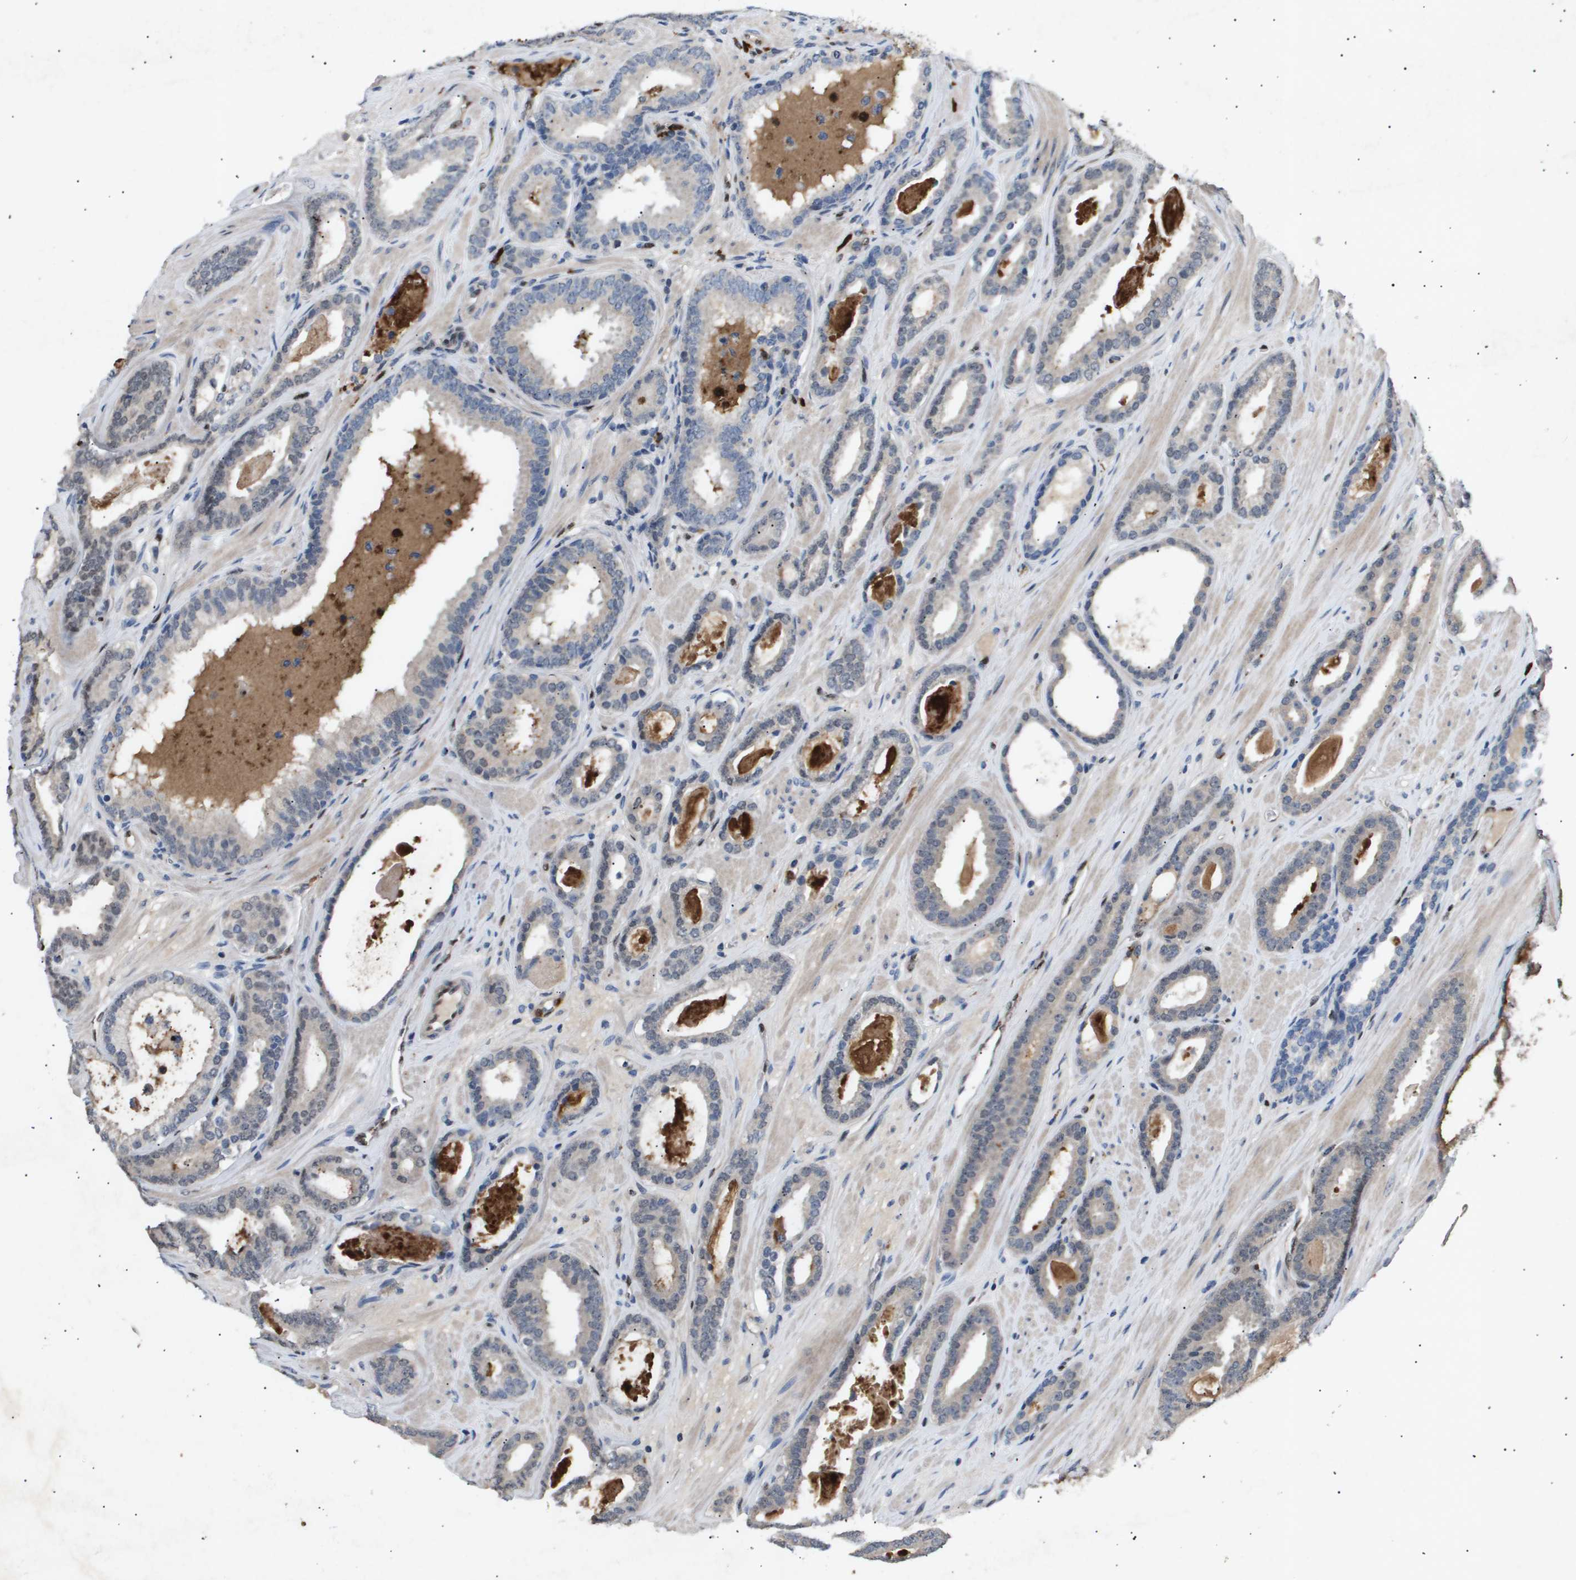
{"staining": {"intensity": "weak", "quantity": "<25%", "location": "cytoplasmic/membranous"}, "tissue": "prostate cancer", "cell_type": "Tumor cells", "image_type": "cancer", "snomed": [{"axis": "morphology", "description": "Adenocarcinoma, High grade"}, {"axis": "topography", "description": "Prostate"}], "caption": "The histopathology image displays no significant staining in tumor cells of adenocarcinoma (high-grade) (prostate).", "gene": "ERG", "patient": {"sex": "male", "age": 60}}